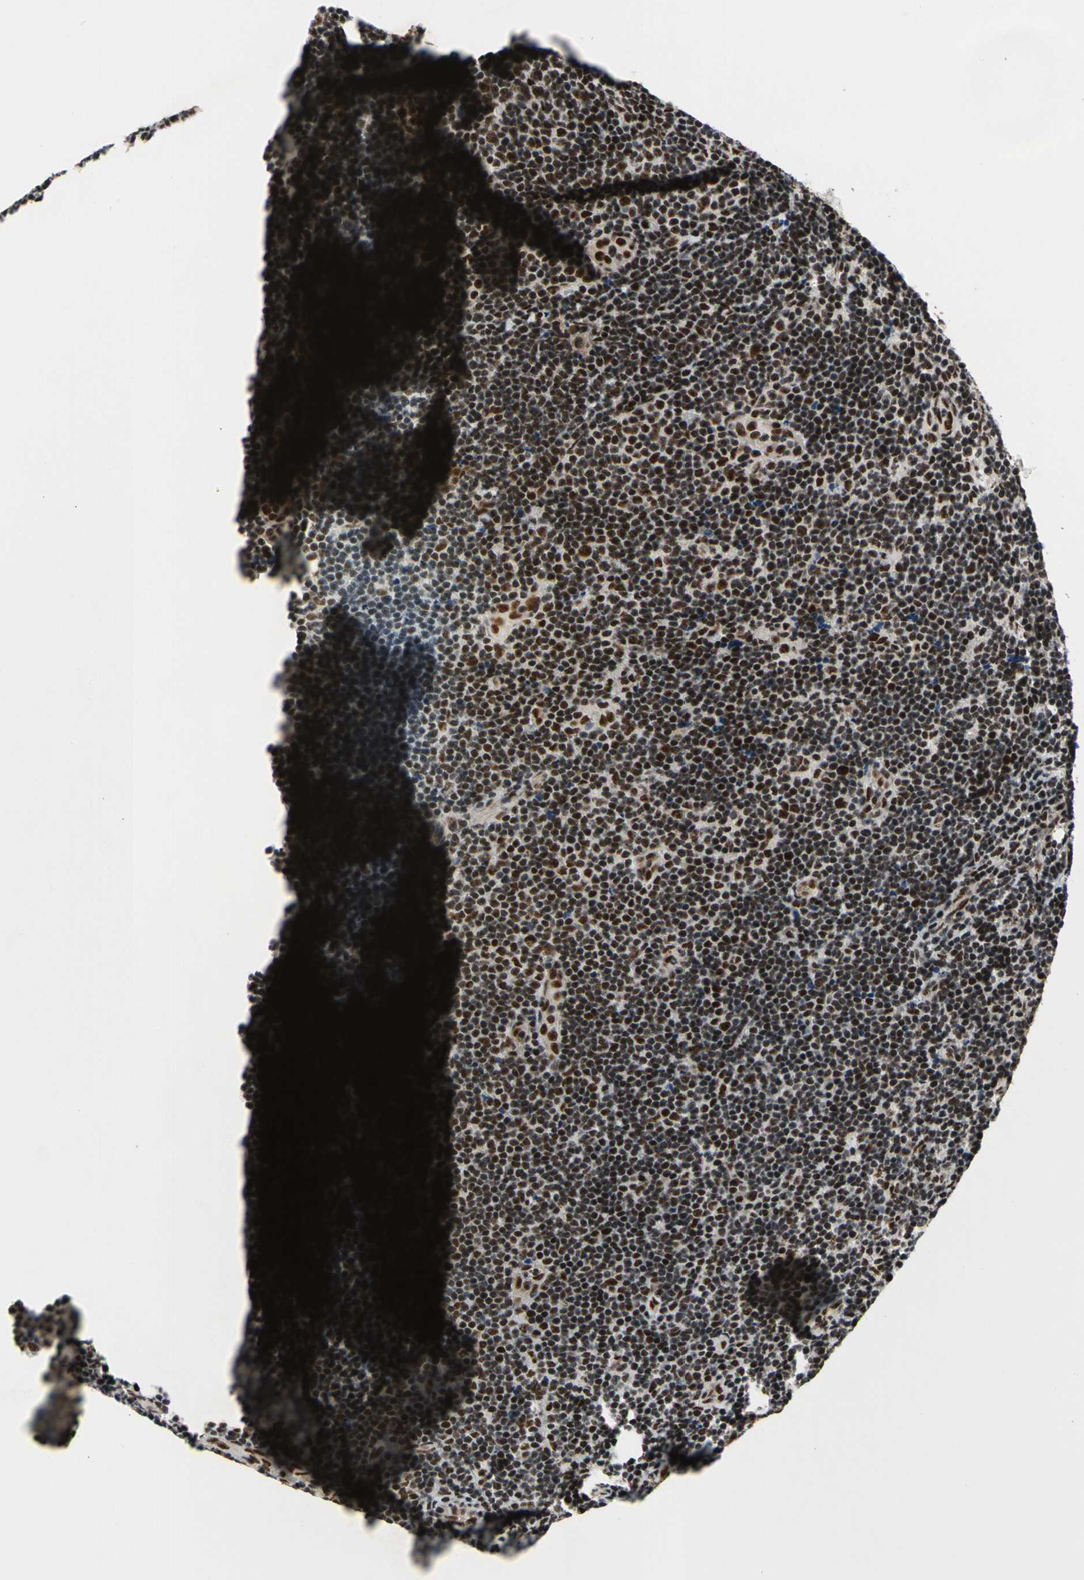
{"staining": {"intensity": "strong", "quantity": ">75%", "location": "nuclear"}, "tissue": "lymphoma", "cell_type": "Tumor cells", "image_type": "cancer", "snomed": [{"axis": "morphology", "description": "Malignant lymphoma, non-Hodgkin's type, Low grade"}, {"axis": "topography", "description": "Lymph node"}], "caption": "Brown immunohistochemical staining in human malignant lymphoma, non-Hodgkin's type (low-grade) demonstrates strong nuclear positivity in approximately >75% of tumor cells.", "gene": "SRSF11", "patient": {"sex": "male", "age": 83}}